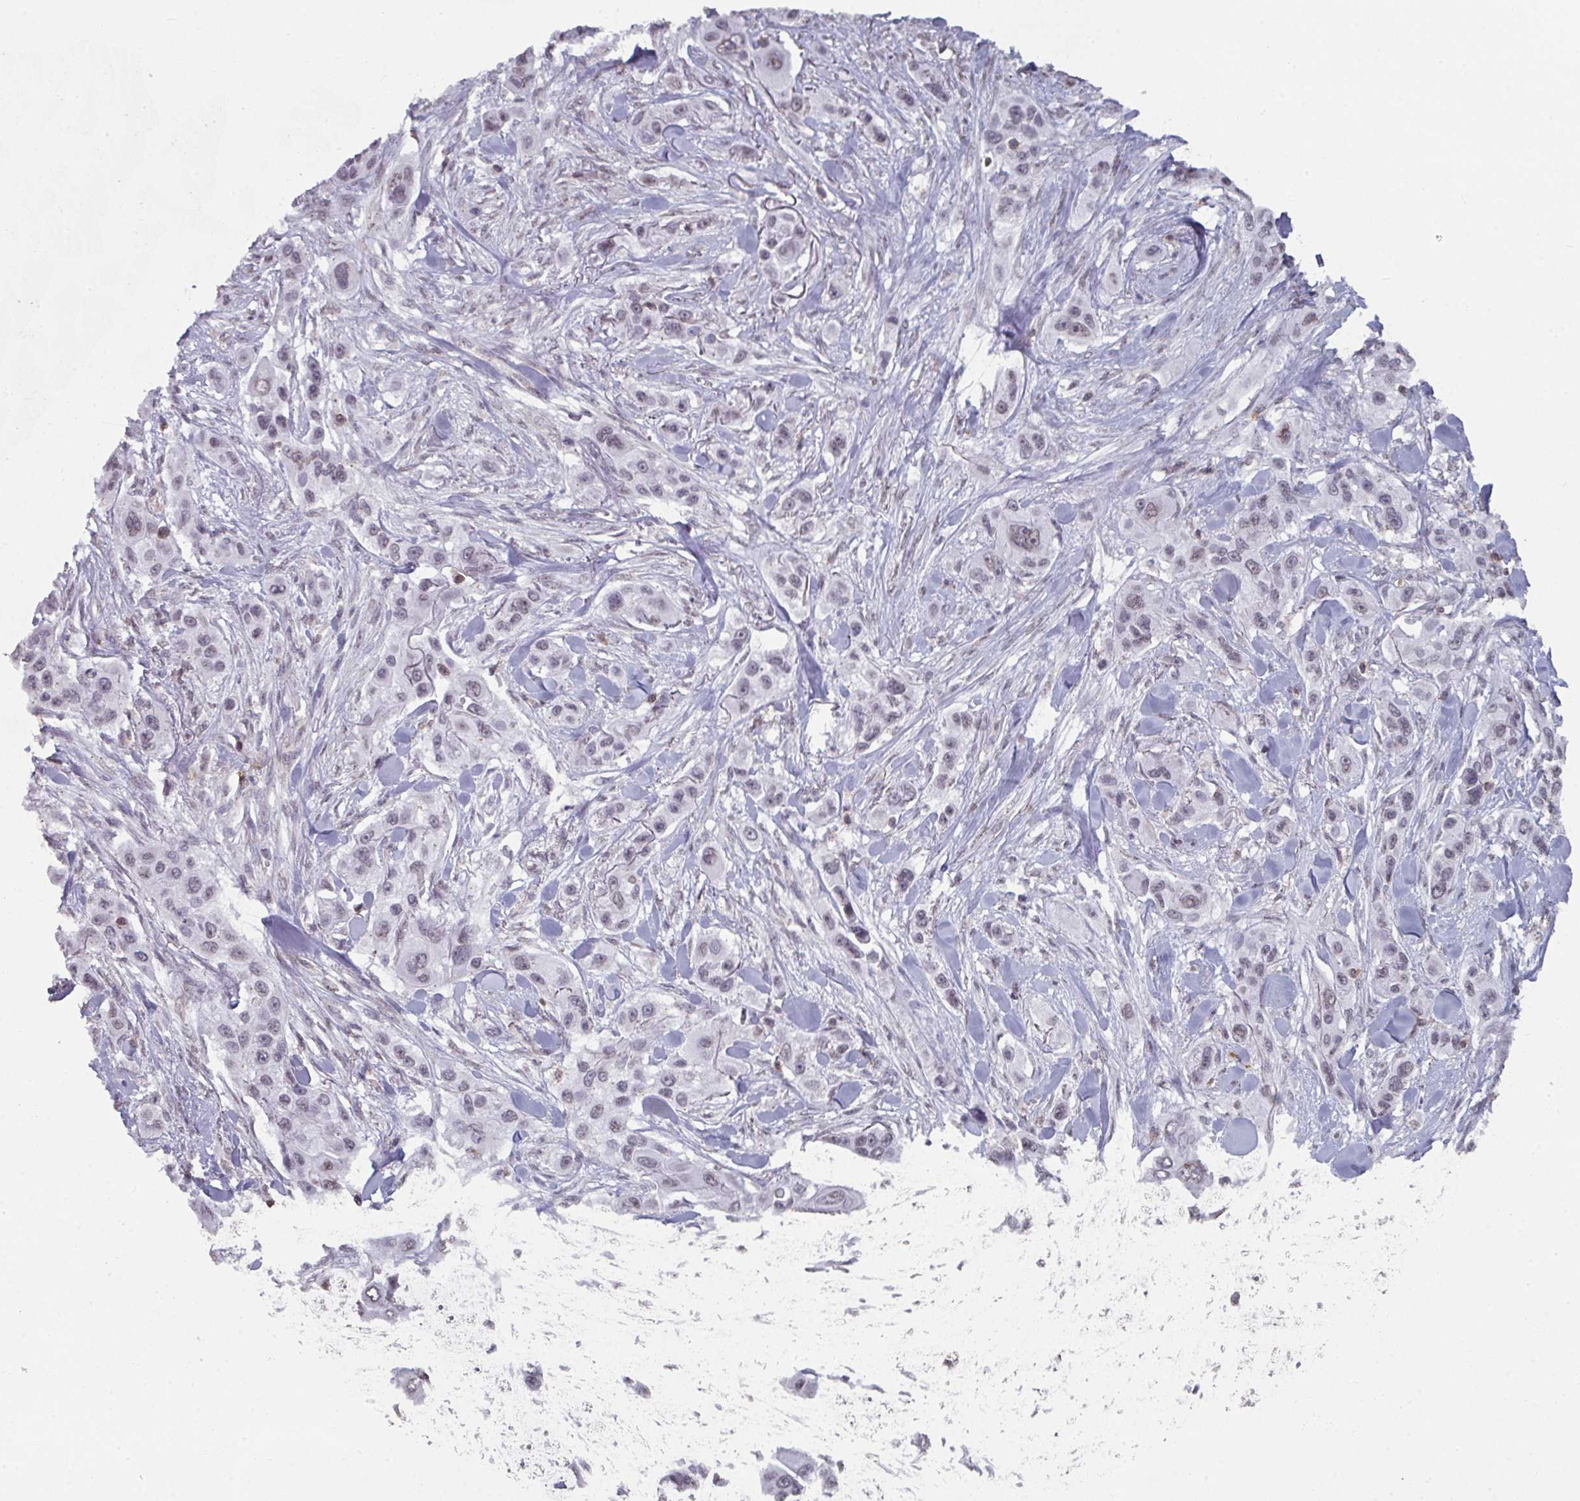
{"staining": {"intensity": "weak", "quantity": ">75%", "location": "nuclear"}, "tissue": "skin cancer", "cell_type": "Tumor cells", "image_type": "cancer", "snomed": [{"axis": "morphology", "description": "Squamous cell carcinoma, NOS"}, {"axis": "topography", "description": "Skin"}], "caption": "Immunohistochemistry histopathology image of human skin cancer (squamous cell carcinoma) stained for a protein (brown), which exhibits low levels of weak nuclear positivity in approximately >75% of tumor cells.", "gene": "RASAL3", "patient": {"sex": "male", "age": 63}}